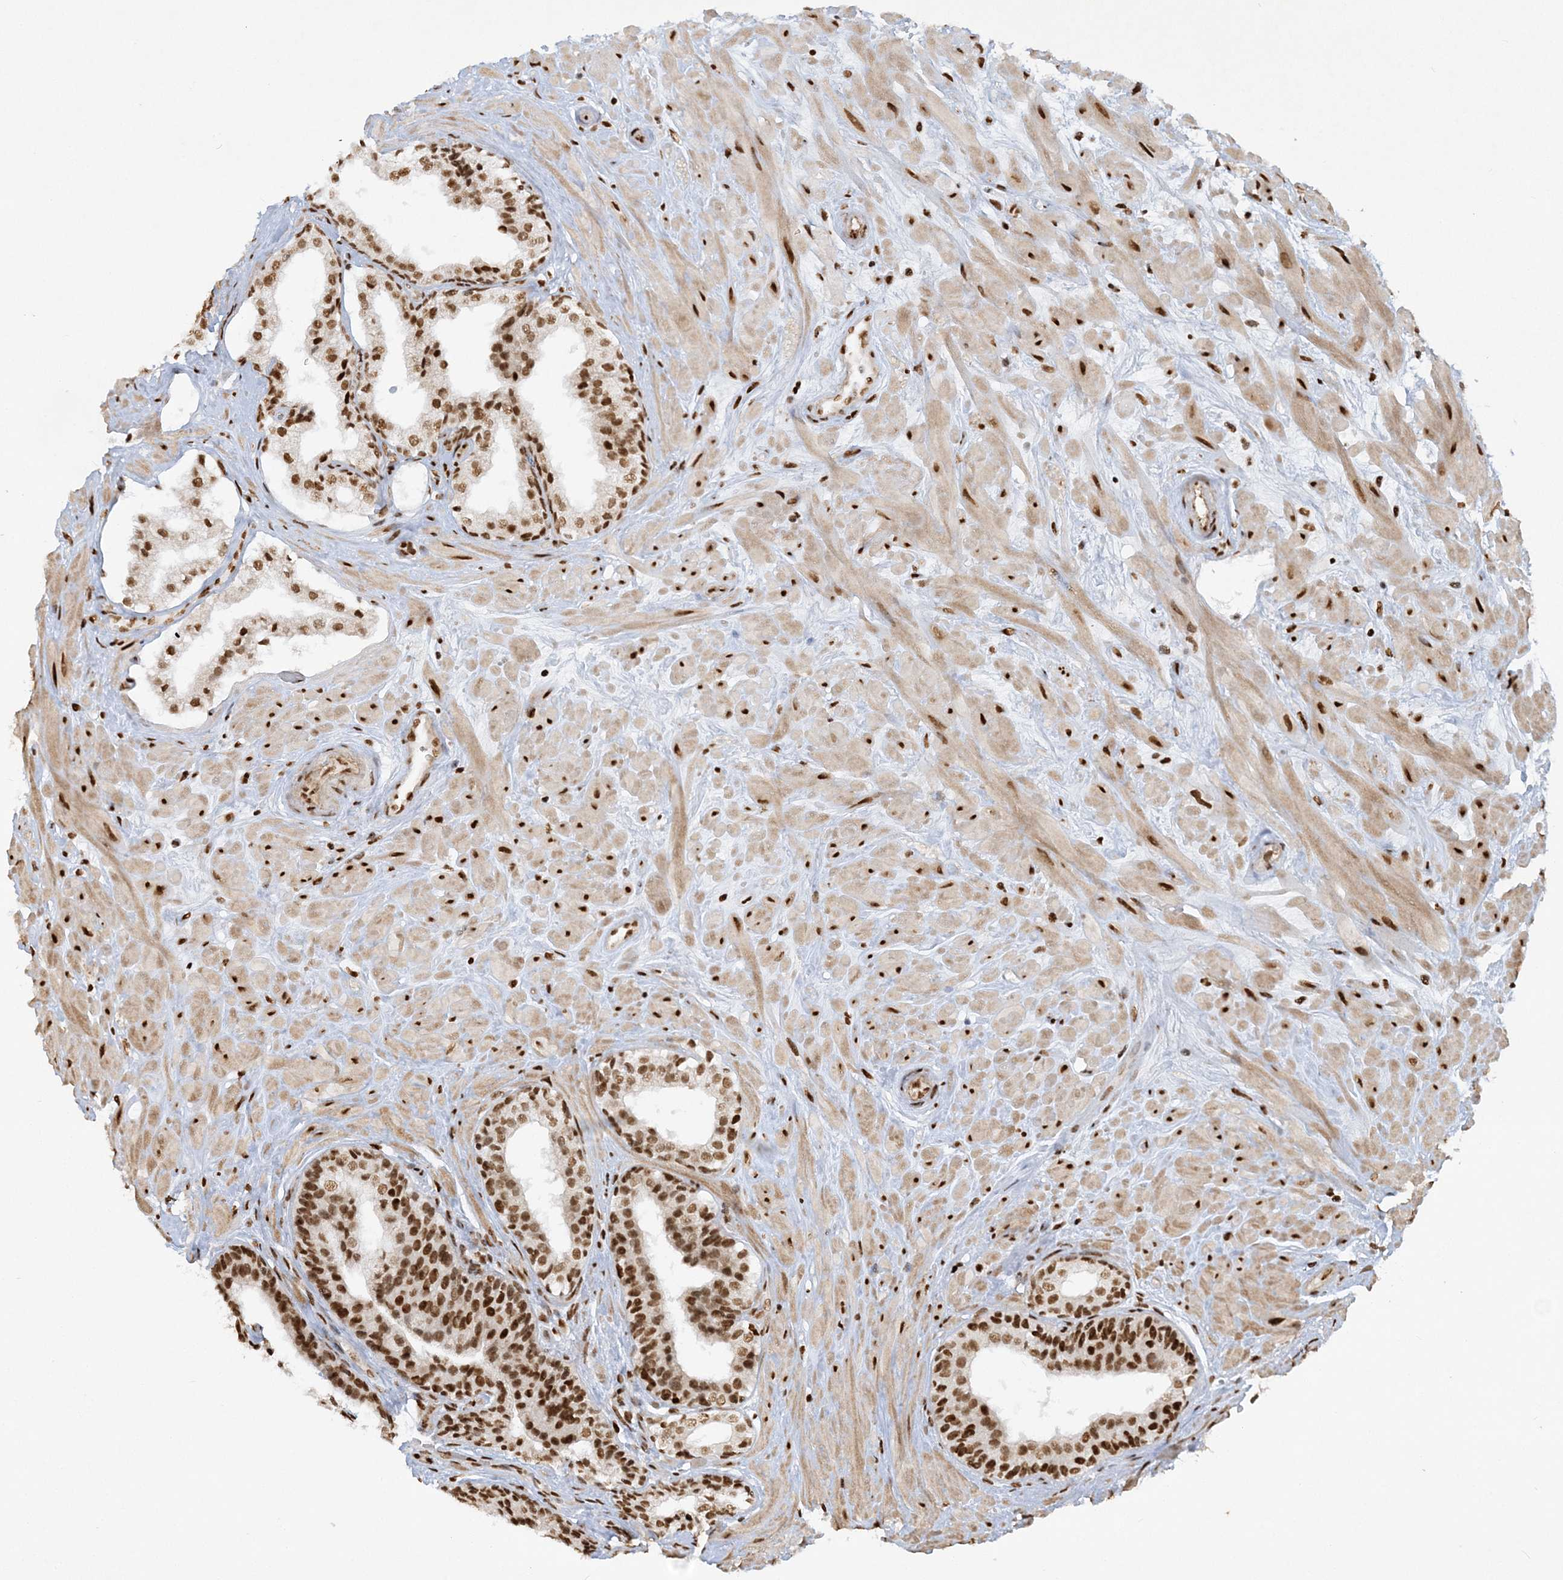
{"staining": {"intensity": "moderate", "quantity": ">75%", "location": "nuclear"}, "tissue": "prostate cancer", "cell_type": "Tumor cells", "image_type": "cancer", "snomed": [{"axis": "morphology", "description": "Adenocarcinoma, High grade"}, {"axis": "topography", "description": "Prostate"}], "caption": "High-magnification brightfield microscopy of high-grade adenocarcinoma (prostate) stained with DAB (brown) and counterstained with hematoxylin (blue). tumor cells exhibit moderate nuclear staining is identified in about>75% of cells.", "gene": "DELE1", "patient": {"sex": "male", "age": 56}}